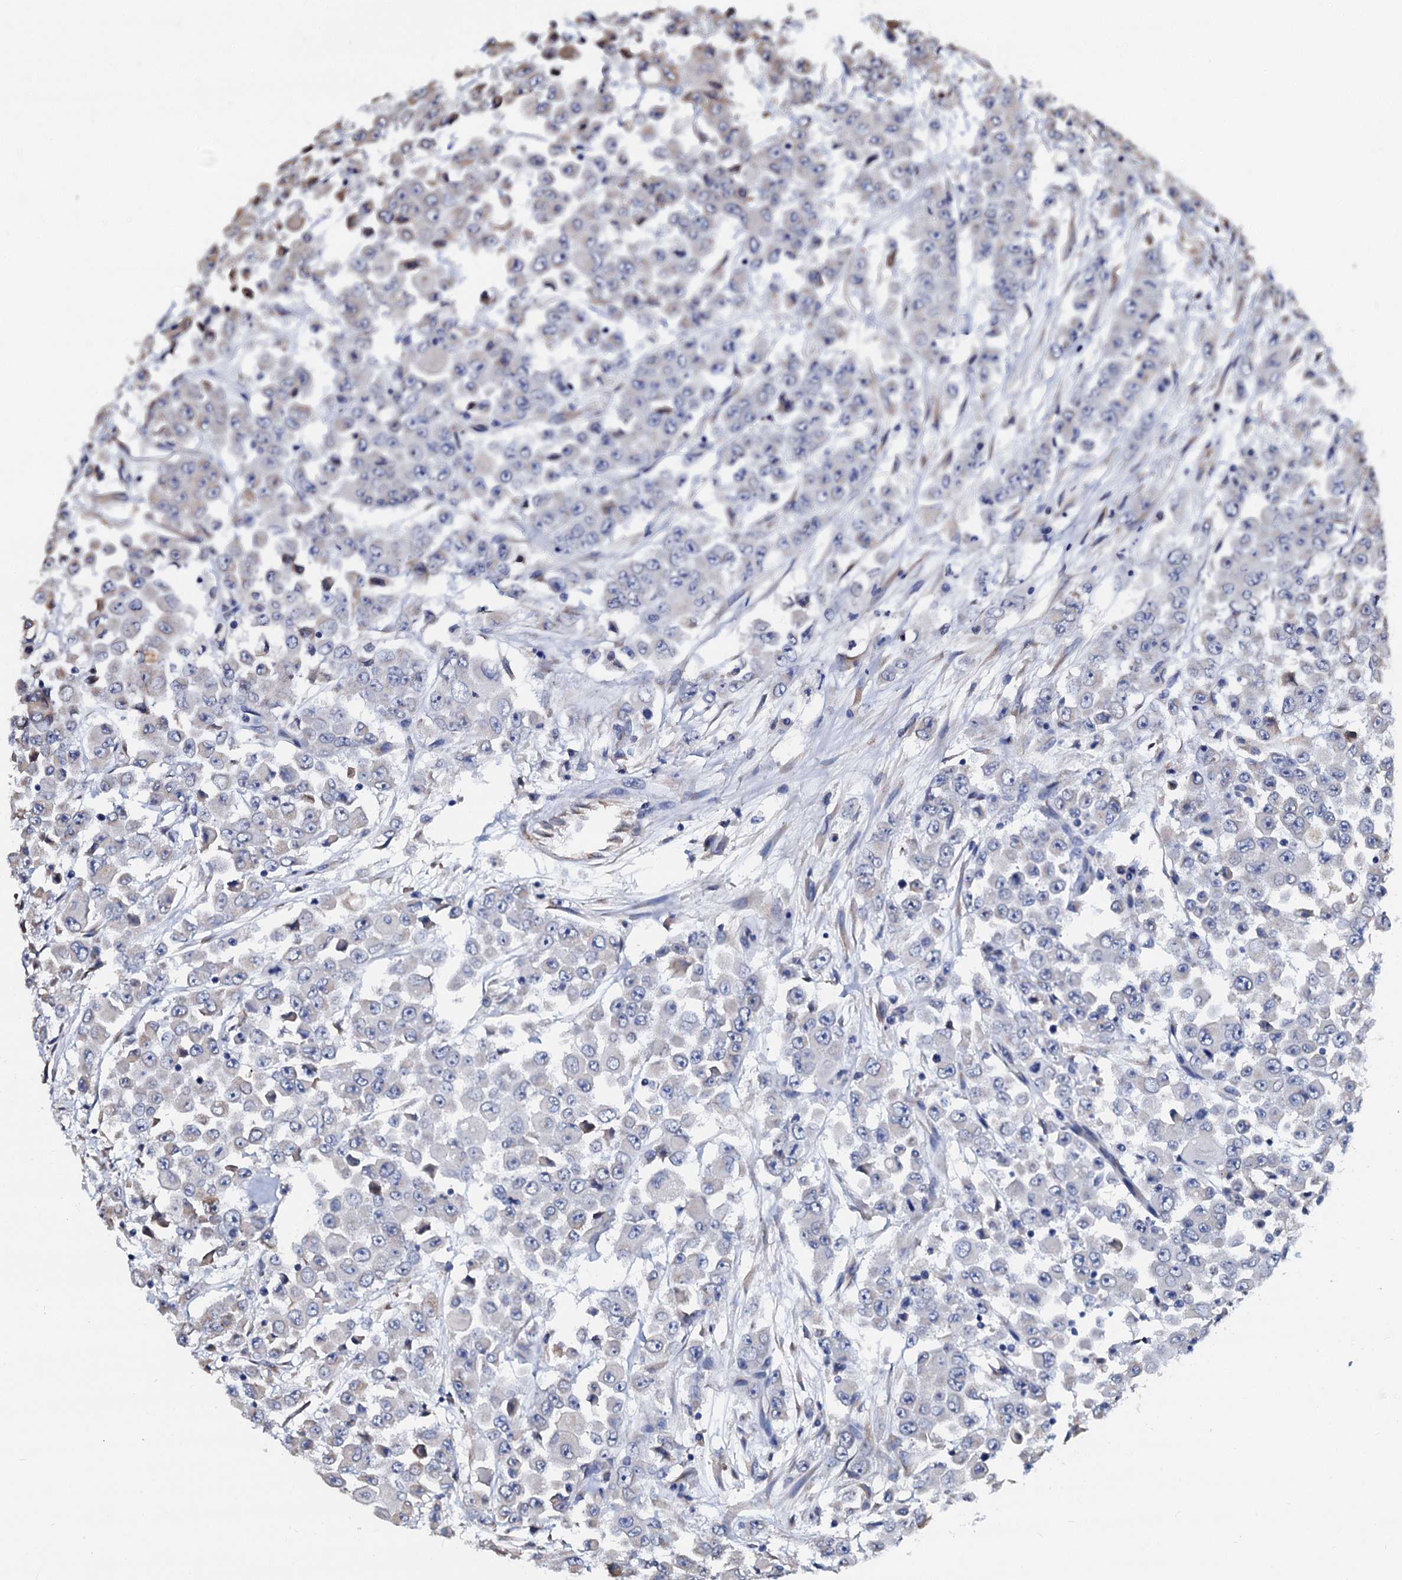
{"staining": {"intensity": "negative", "quantity": "none", "location": "none"}, "tissue": "colorectal cancer", "cell_type": "Tumor cells", "image_type": "cancer", "snomed": [{"axis": "morphology", "description": "Adenocarcinoma, NOS"}, {"axis": "topography", "description": "Colon"}], "caption": "High power microscopy histopathology image of an IHC photomicrograph of colorectal cancer (adenocarcinoma), revealing no significant staining in tumor cells.", "gene": "AKAP3", "patient": {"sex": "male", "age": 51}}